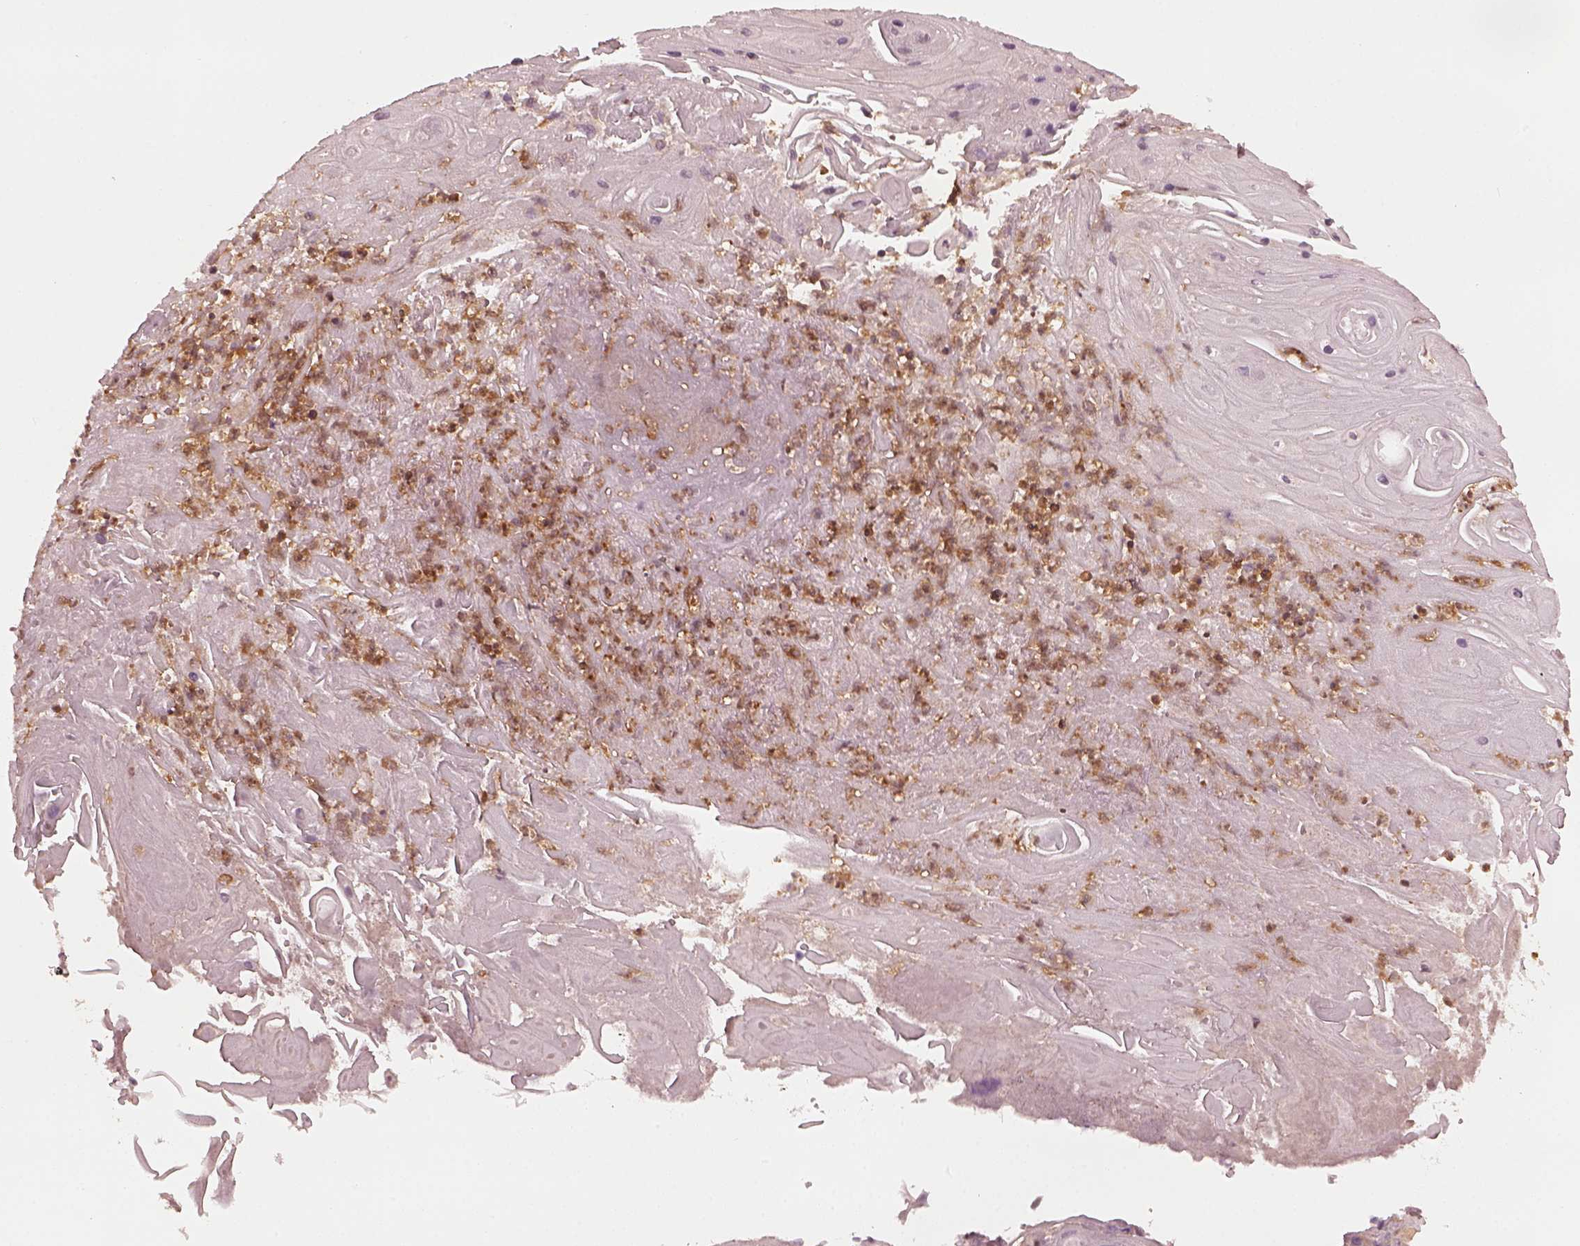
{"staining": {"intensity": "weak", "quantity": ">75%", "location": "cytoplasmic/membranous"}, "tissue": "skin cancer", "cell_type": "Tumor cells", "image_type": "cancer", "snomed": [{"axis": "morphology", "description": "Squamous cell carcinoma, NOS"}, {"axis": "topography", "description": "Skin"}], "caption": "Immunohistochemical staining of skin cancer (squamous cell carcinoma) reveals low levels of weak cytoplasmic/membranous protein positivity in about >75% of tumor cells.", "gene": "PSTPIP2", "patient": {"sex": "male", "age": 62}}